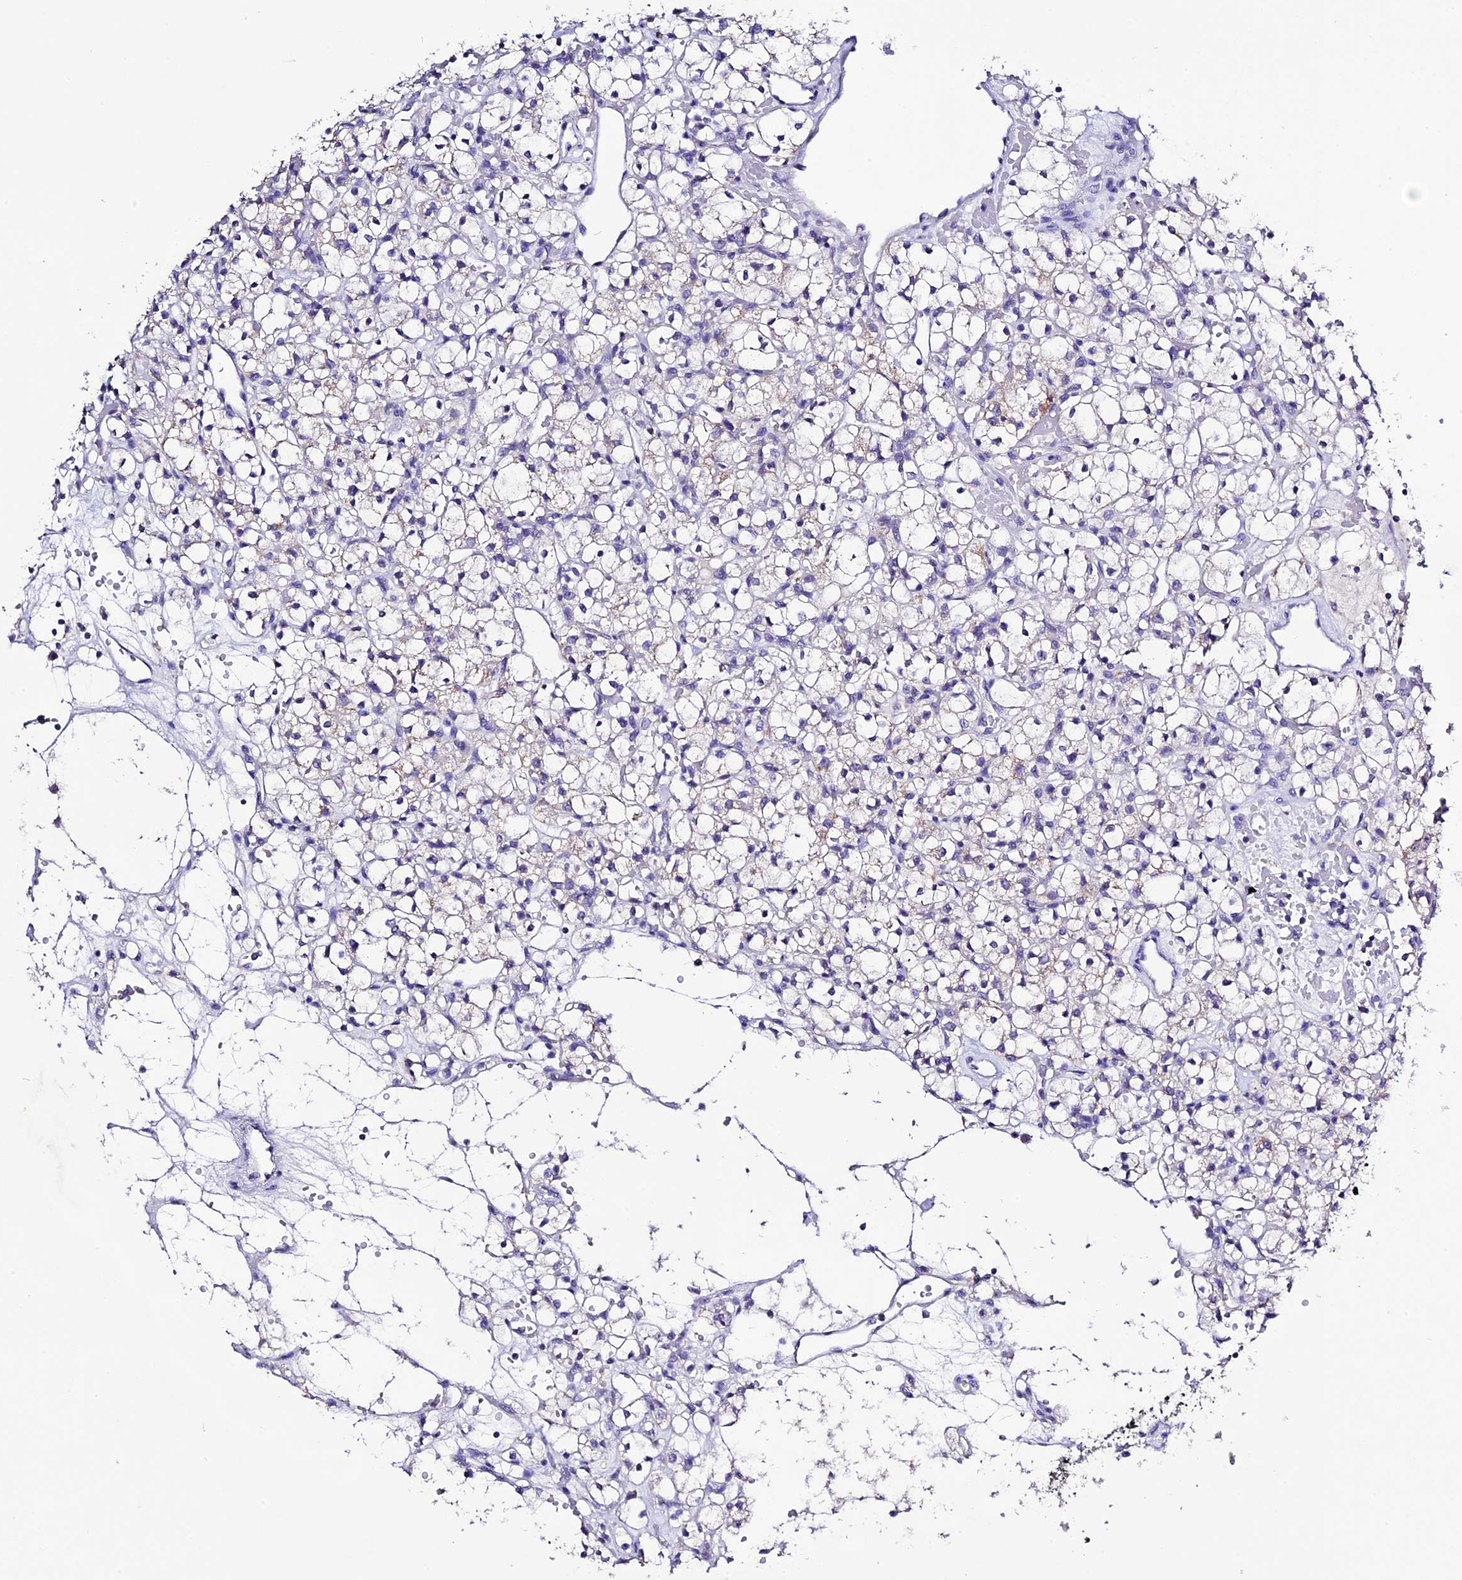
{"staining": {"intensity": "negative", "quantity": "none", "location": "none"}, "tissue": "renal cancer", "cell_type": "Tumor cells", "image_type": "cancer", "snomed": [{"axis": "morphology", "description": "Adenocarcinoma, NOS"}, {"axis": "topography", "description": "Kidney"}], "caption": "Tumor cells are negative for brown protein staining in adenocarcinoma (renal).", "gene": "DIS3L", "patient": {"sex": "female", "age": 59}}